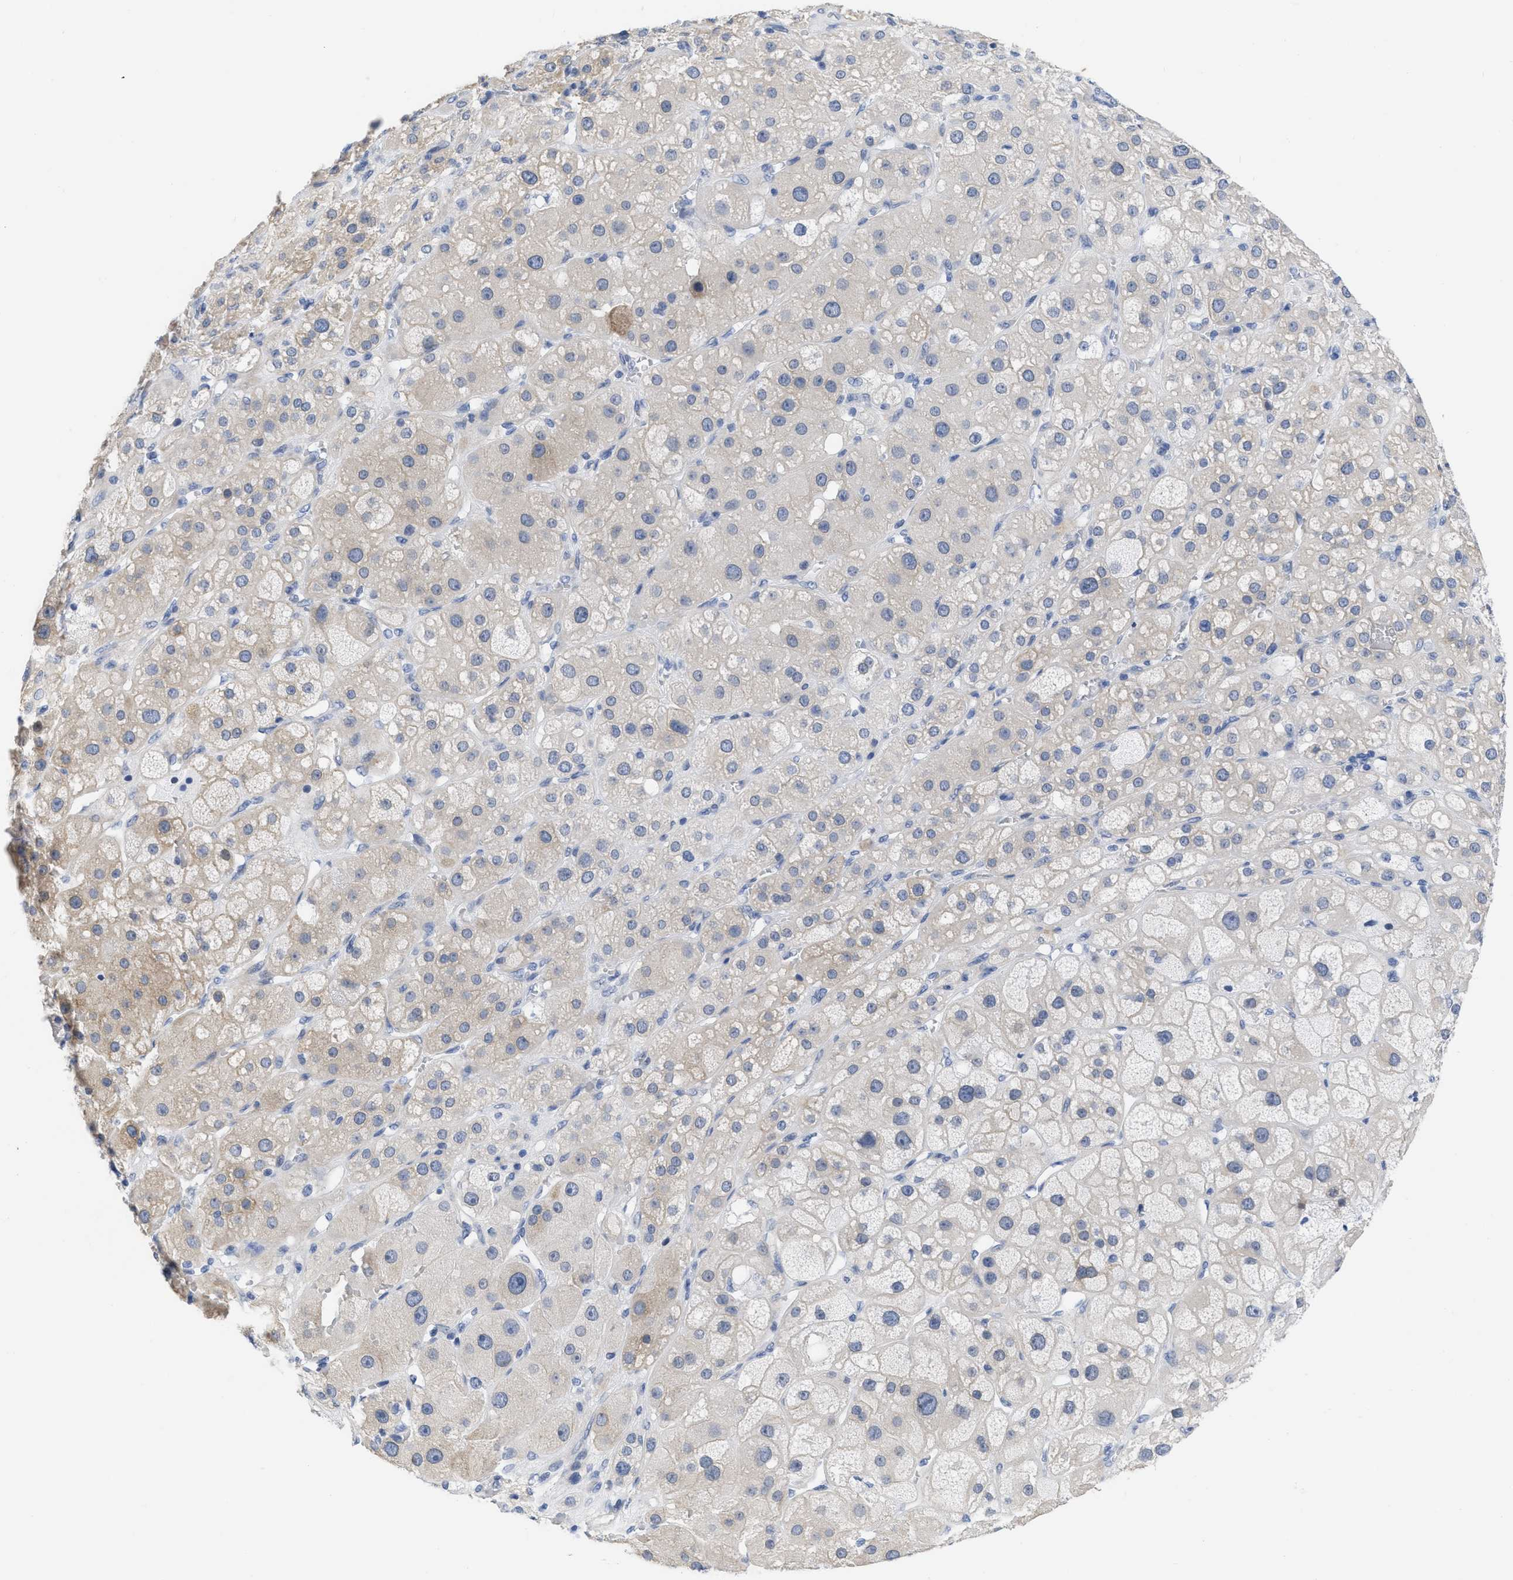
{"staining": {"intensity": "moderate", "quantity": "25%-75%", "location": "nuclear"}, "tissue": "adrenal gland", "cell_type": "Glandular cells", "image_type": "normal", "snomed": [{"axis": "morphology", "description": "Normal tissue, NOS"}, {"axis": "topography", "description": "Adrenal gland"}], "caption": "Immunohistochemistry (IHC) image of benign adrenal gland: adrenal gland stained using immunohistochemistry (IHC) demonstrates medium levels of moderate protein expression localized specifically in the nuclear of glandular cells, appearing as a nuclear brown color.", "gene": "ACKR1", "patient": {"sex": "female", "age": 47}}